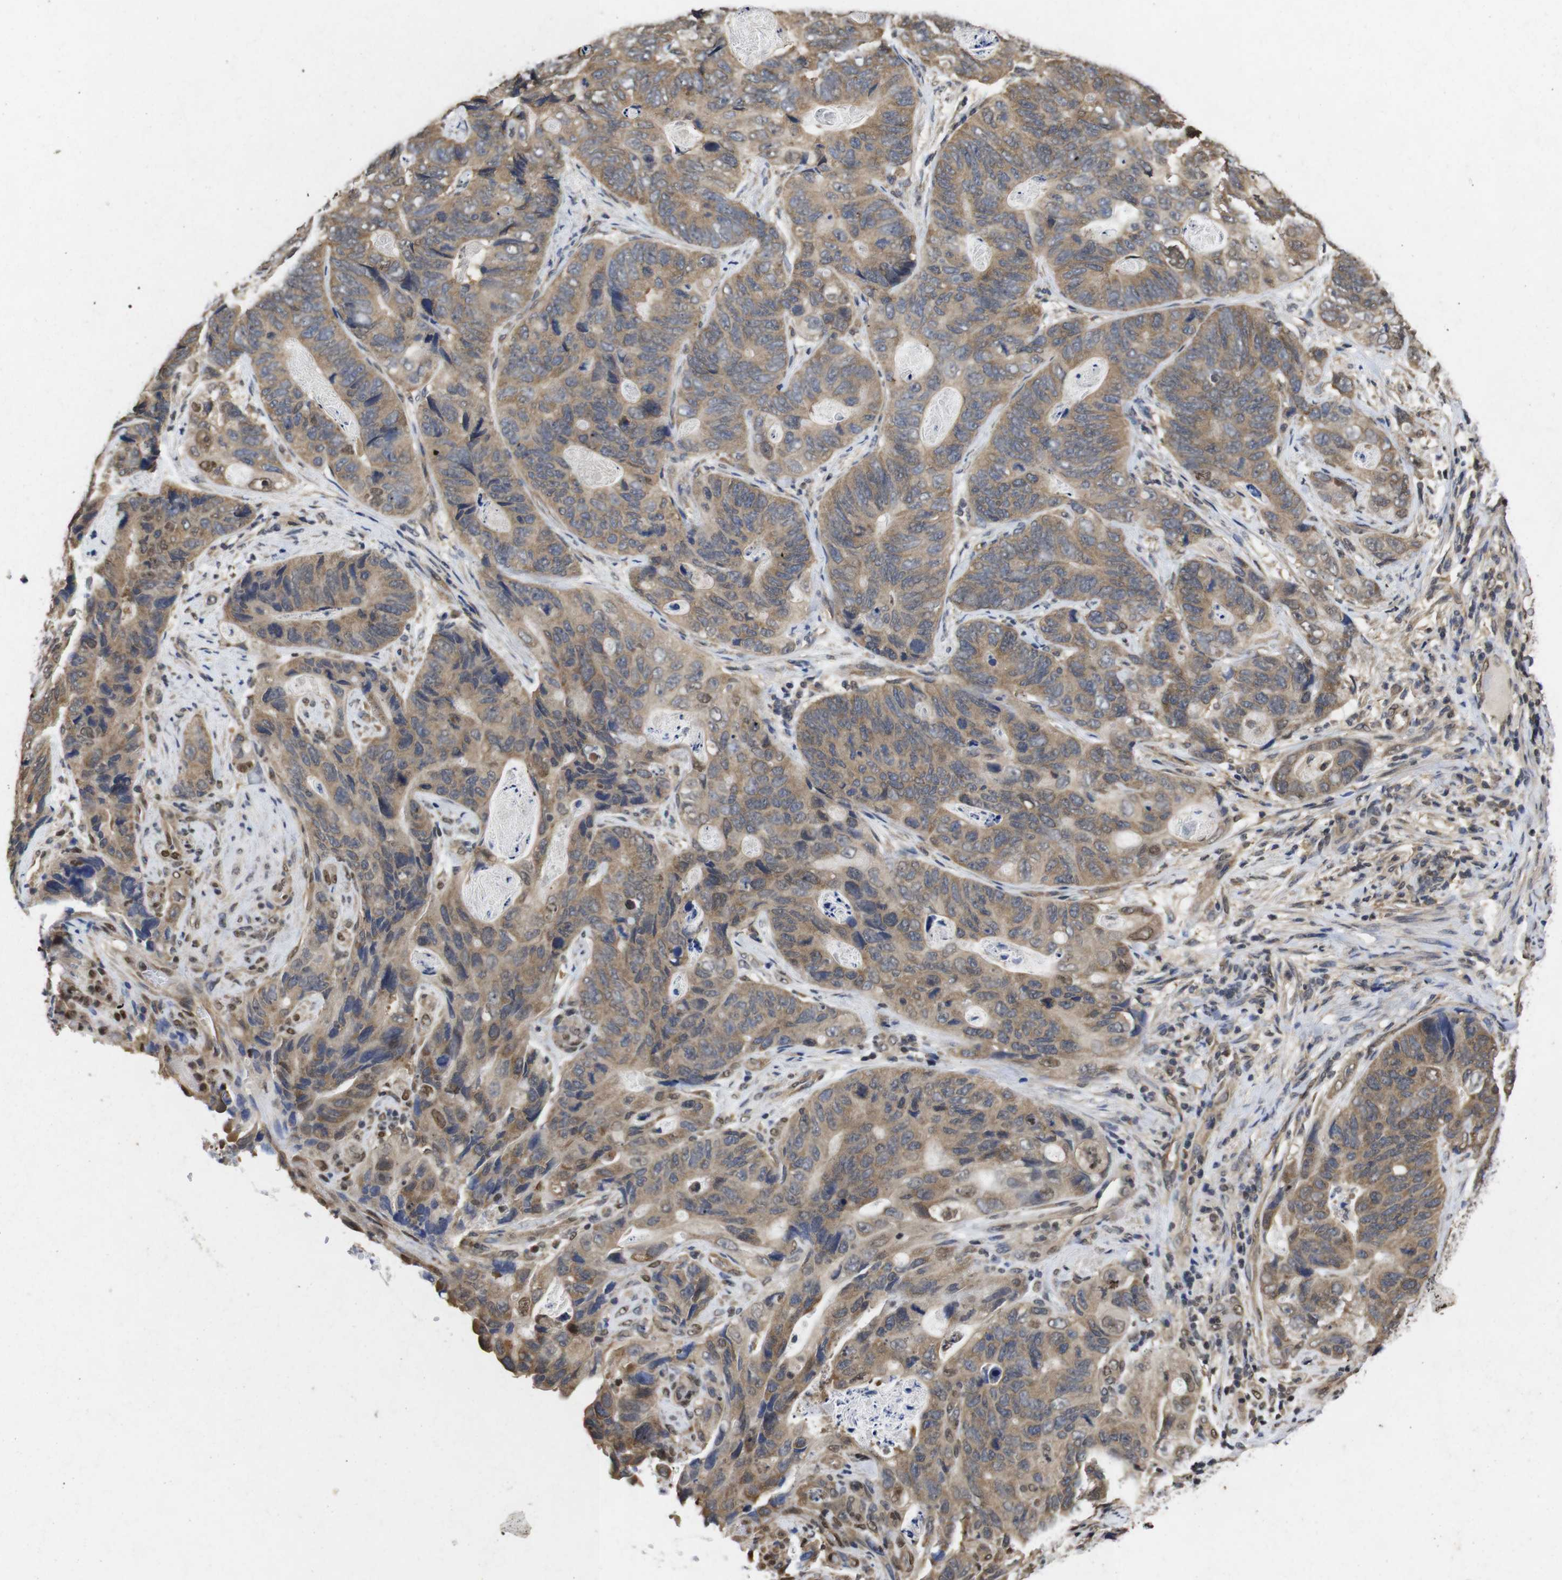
{"staining": {"intensity": "moderate", "quantity": ">75%", "location": "cytoplasmic/membranous"}, "tissue": "stomach cancer", "cell_type": "Tumor cells", "image_type": "cancer", "snomed": [{"axis": "morphology", "description": "Adenocarcinoma, NOS"}, {"axis": "topography", "description": "Stomach"}], "caption": "Immunohistochemical staining of human stomach cancer (adenocarcinoma) displays moderate cytoplasmic/membranous protein staining in about >75% of tumor cells.", "gene": "SUMO3", "patient": {"sex": "female", "age": 89}}